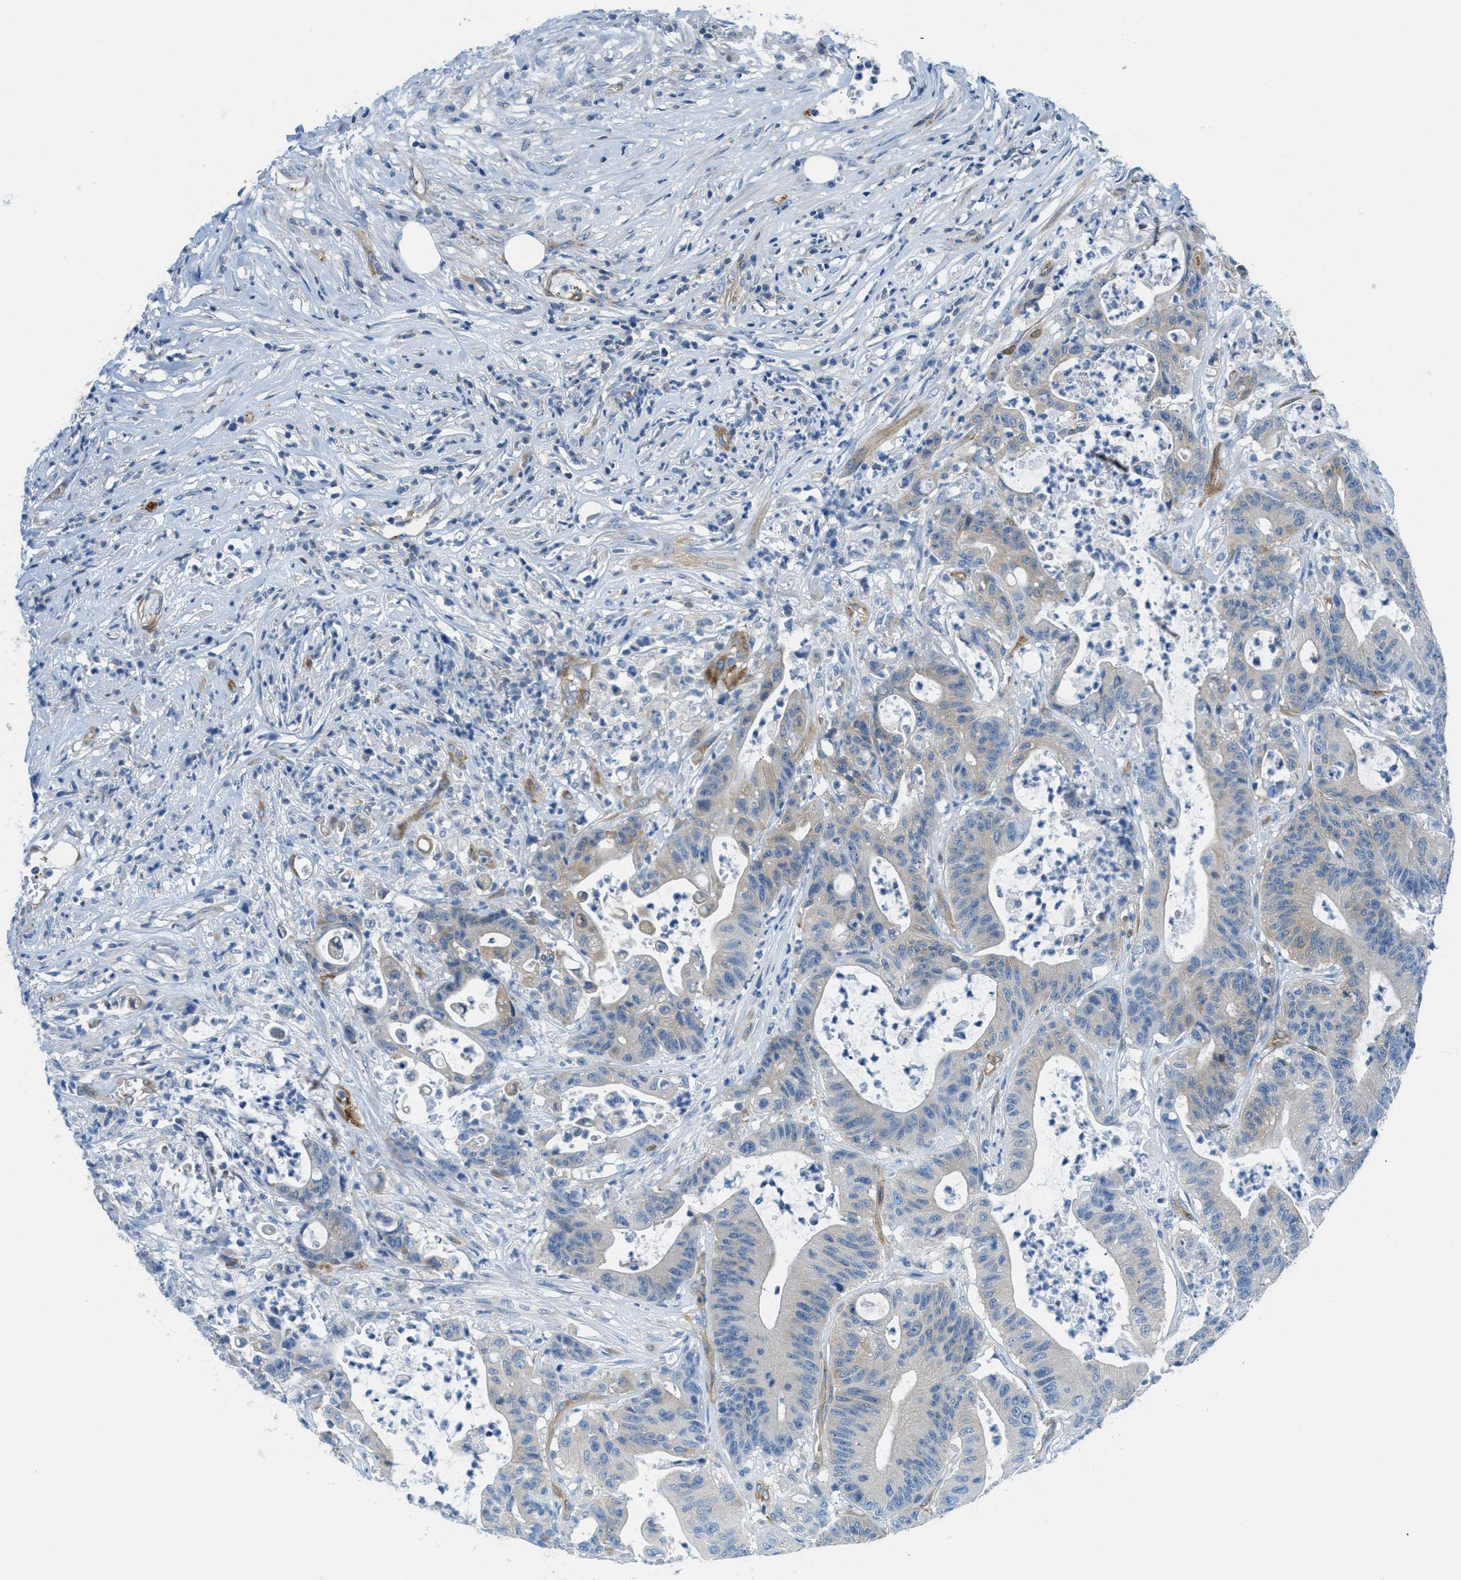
{"staining": {"intensity": "weak", "quantity": "25%-75%", "location": "cytoplasmic/membranous"}, "tissue": "colorectal cancer", "cell_type": "Tumor cells", "image_type": "cancer", "snomed": [{"axis": "morphology", "description": "Adenocarcinoma, NOS"}, {"axis": "topography", "description": "Colon"}], "caption": "Colorectal cancer (adenocarcinoma) tissue shows weak cytoplasmic/membranous staining in about 25%-75% of tumor cells, visualized by immunohistochemistry.", "gene": "MAPRE2", "patient": {"sex": "female", "age": 84}}